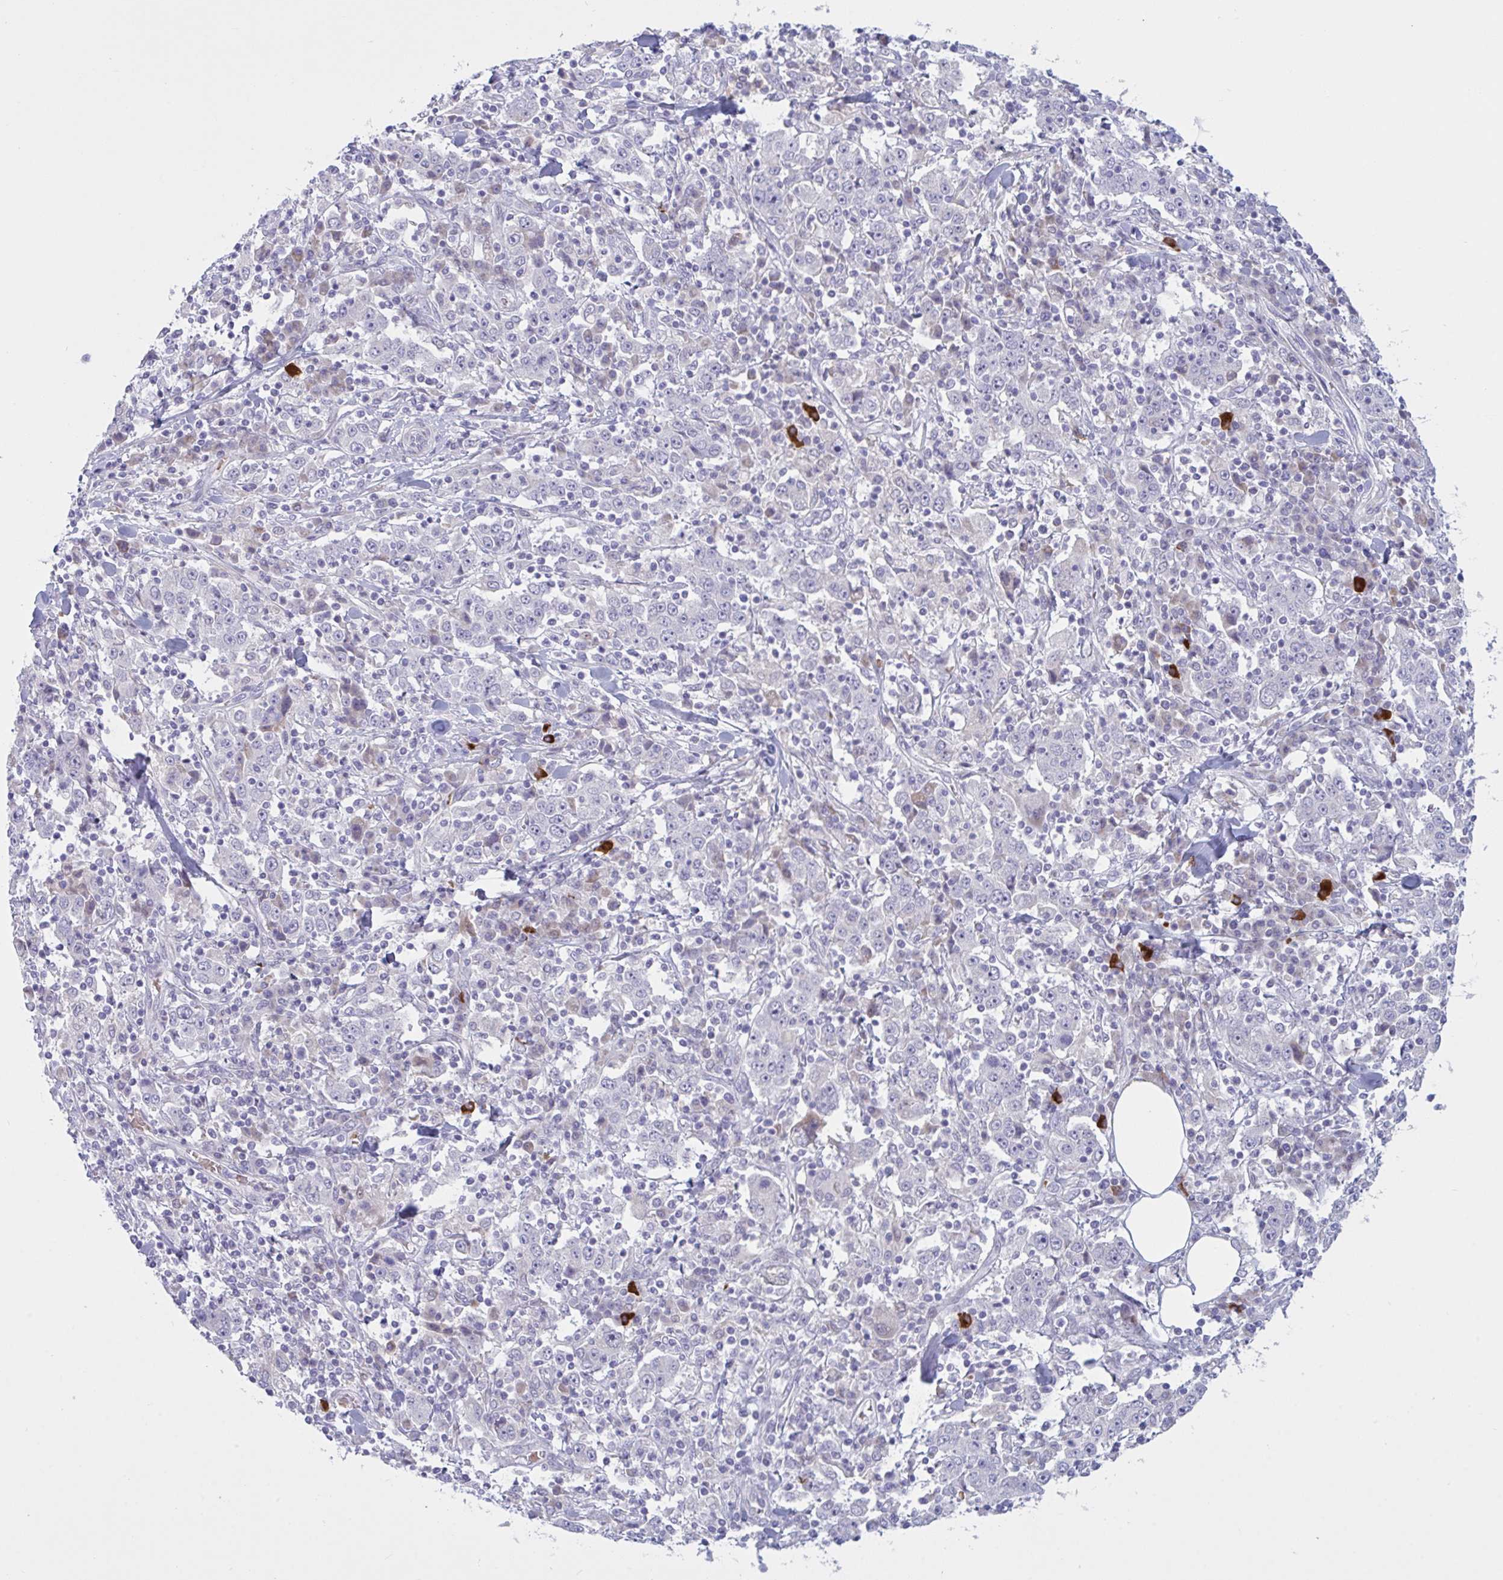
{"staining": {"intensity": "negative", "quantity": "none", "location": "none"}, "tissue": "stomach cancer", "cell_type": "Tumor cells", "image_type": "cancer", "snomed": [{"axis": "morphology", "description": "Normal tissue, NOS"}, {"axis": "morphology", "description": "Adenocarcinoma, NOS"}, {"axis": "topography", "description": "Stomach, upper"}, {"axis": "topography", "description": "Stomach"}], "caption": "Stomach cancer was stained to show a protein in brown. There is no significant staining in tumor cells.", "gene": "VWC2", "patient": {"sex": "male", "age": 59}}